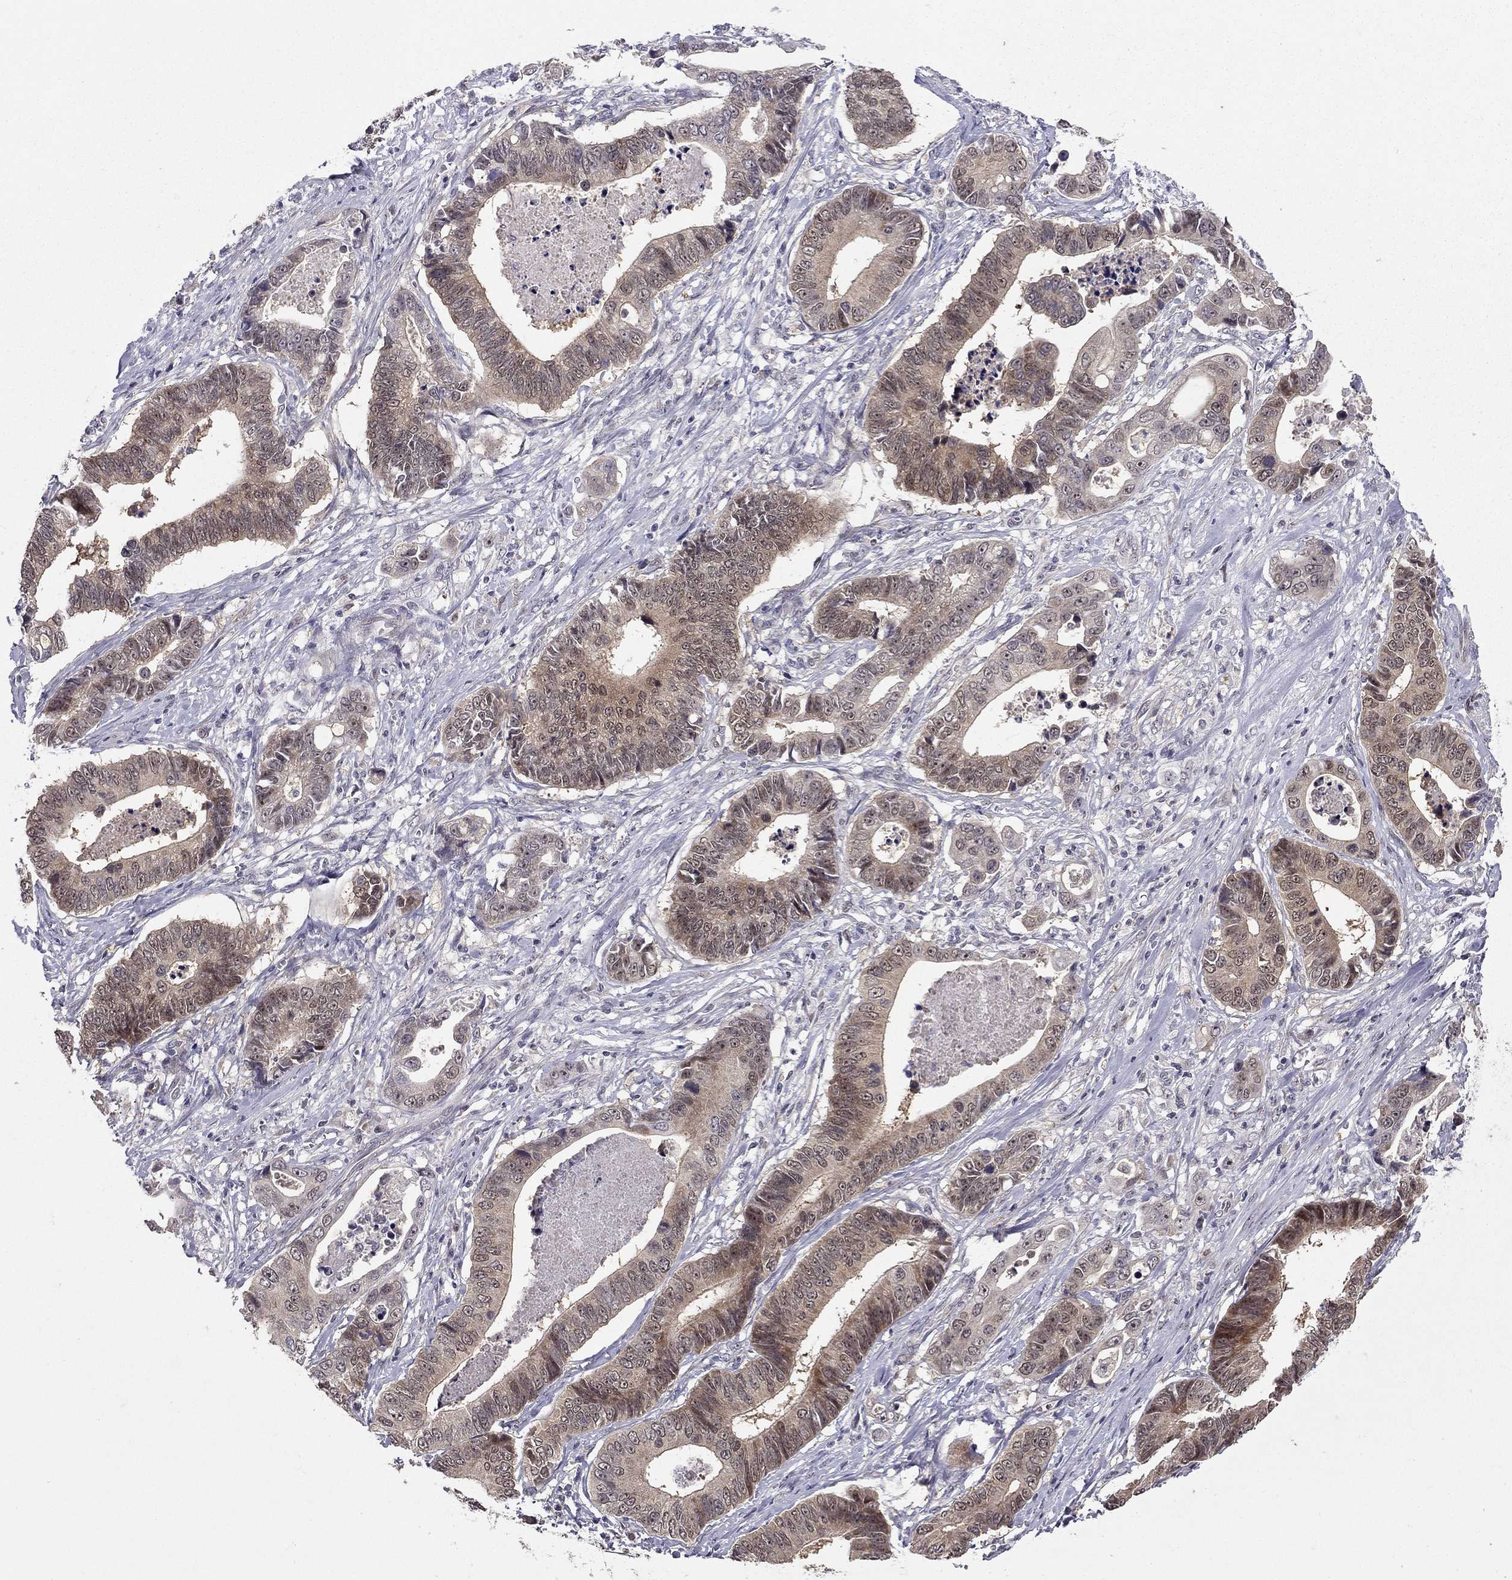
{"staining": {"intensity": "moderate", "quantity": "25%-75%", "location": "cytoplasmic/membranous,nuclear"}, "tissue": "stomach cancer", "cell_type": "Tumor cells", "image_type": "cancer", "snomed": [{"axis": "morphology", "description": "Adenocarcinoma, NOS"}, {"axis": "topography", "description": "Stomach"}], "caption": "Immunohistochemistry photomicrograph of stomach cancer (adenocarcinoma) stained for a protein (brown), which demonstrates medium levels of moderate cytoplasmic/membranous and nuclear expression in about 25%-75% of tumor cells.", "gene": "STXBP6", "patient": {"sex": "male", "age": 84}}